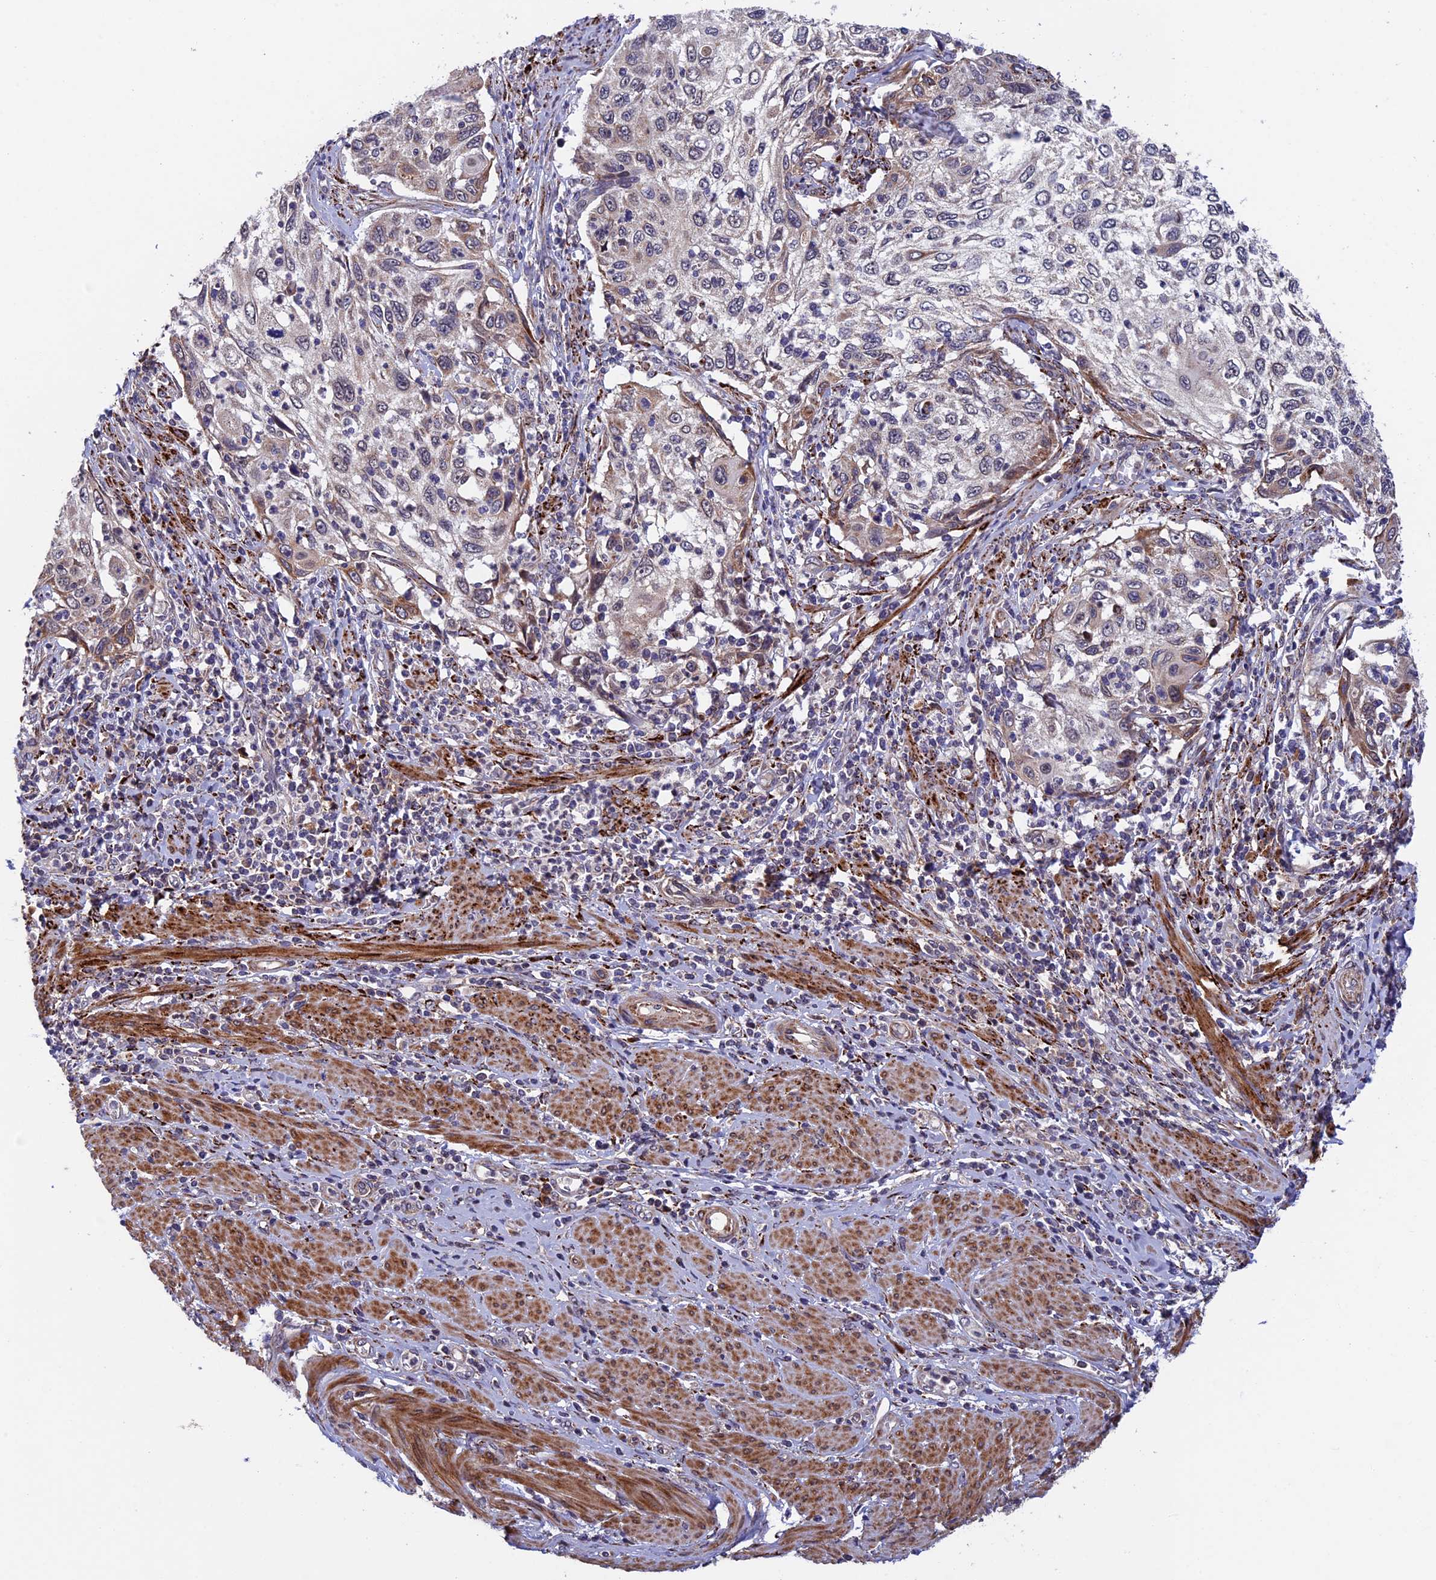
{"staining": {"intensity": "weak", "quantity": "25%-75%", "location": "cytoplasmic/membranous"}, "tissue": "cervical cancer", "cell_type": "Tumor cells", "image_type": "cancer", "snomed": [{"axis": "morphology", "description": "Squamous cell carcinoma, NOS"}, {"axis": "topography", "description": "Cervix"}], "caption": "High-magnification brightfield microscopy of cervical cancer (squamous cell carcinoma) stained with DAB (brown) and counterstained with hematoxylin (blue). tumor cells exhibit weak cytoplasmic/membranous staining is seen in approximately25%-75% of cells.", "gene": "RNF17", "patient": {"sex": "female", "age": 70}}